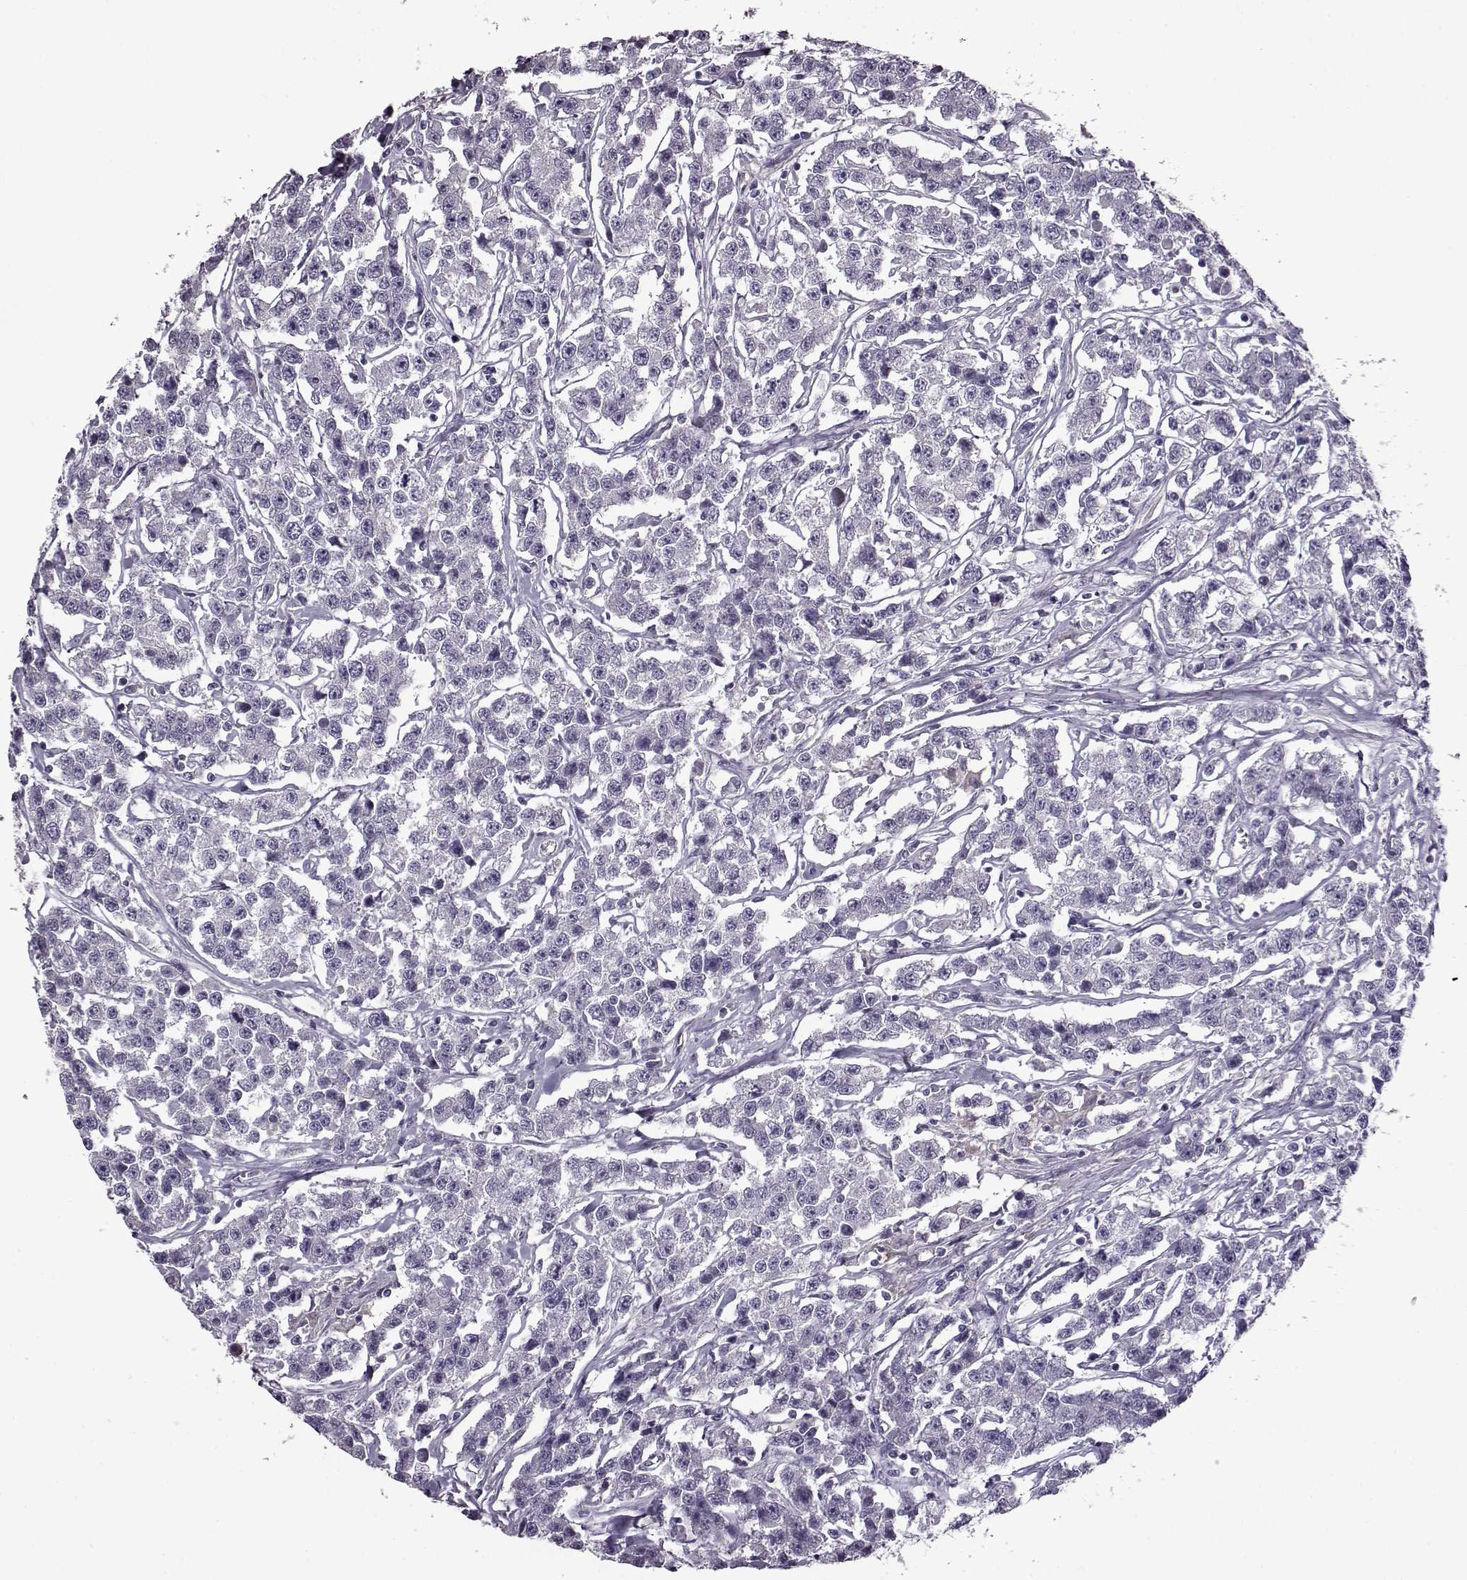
{"staining": {"intensity": "negative", "quantity": "none", "location": "none"}, "tissue": "testis cancer", "cell_type": "Tumor cells", "image_type": "cancer", "snomed": [{"axis": "morphology", "description": "Seminoma, NOS"}, {"axis": "topography", "description": "Testis"}], "caption": "Testis seminoma was stained to show a protein in brown. There is no significant expression in tumor cells.", "gene": "EDDM3B", "patient": {"sex": "male", "age": 59}}